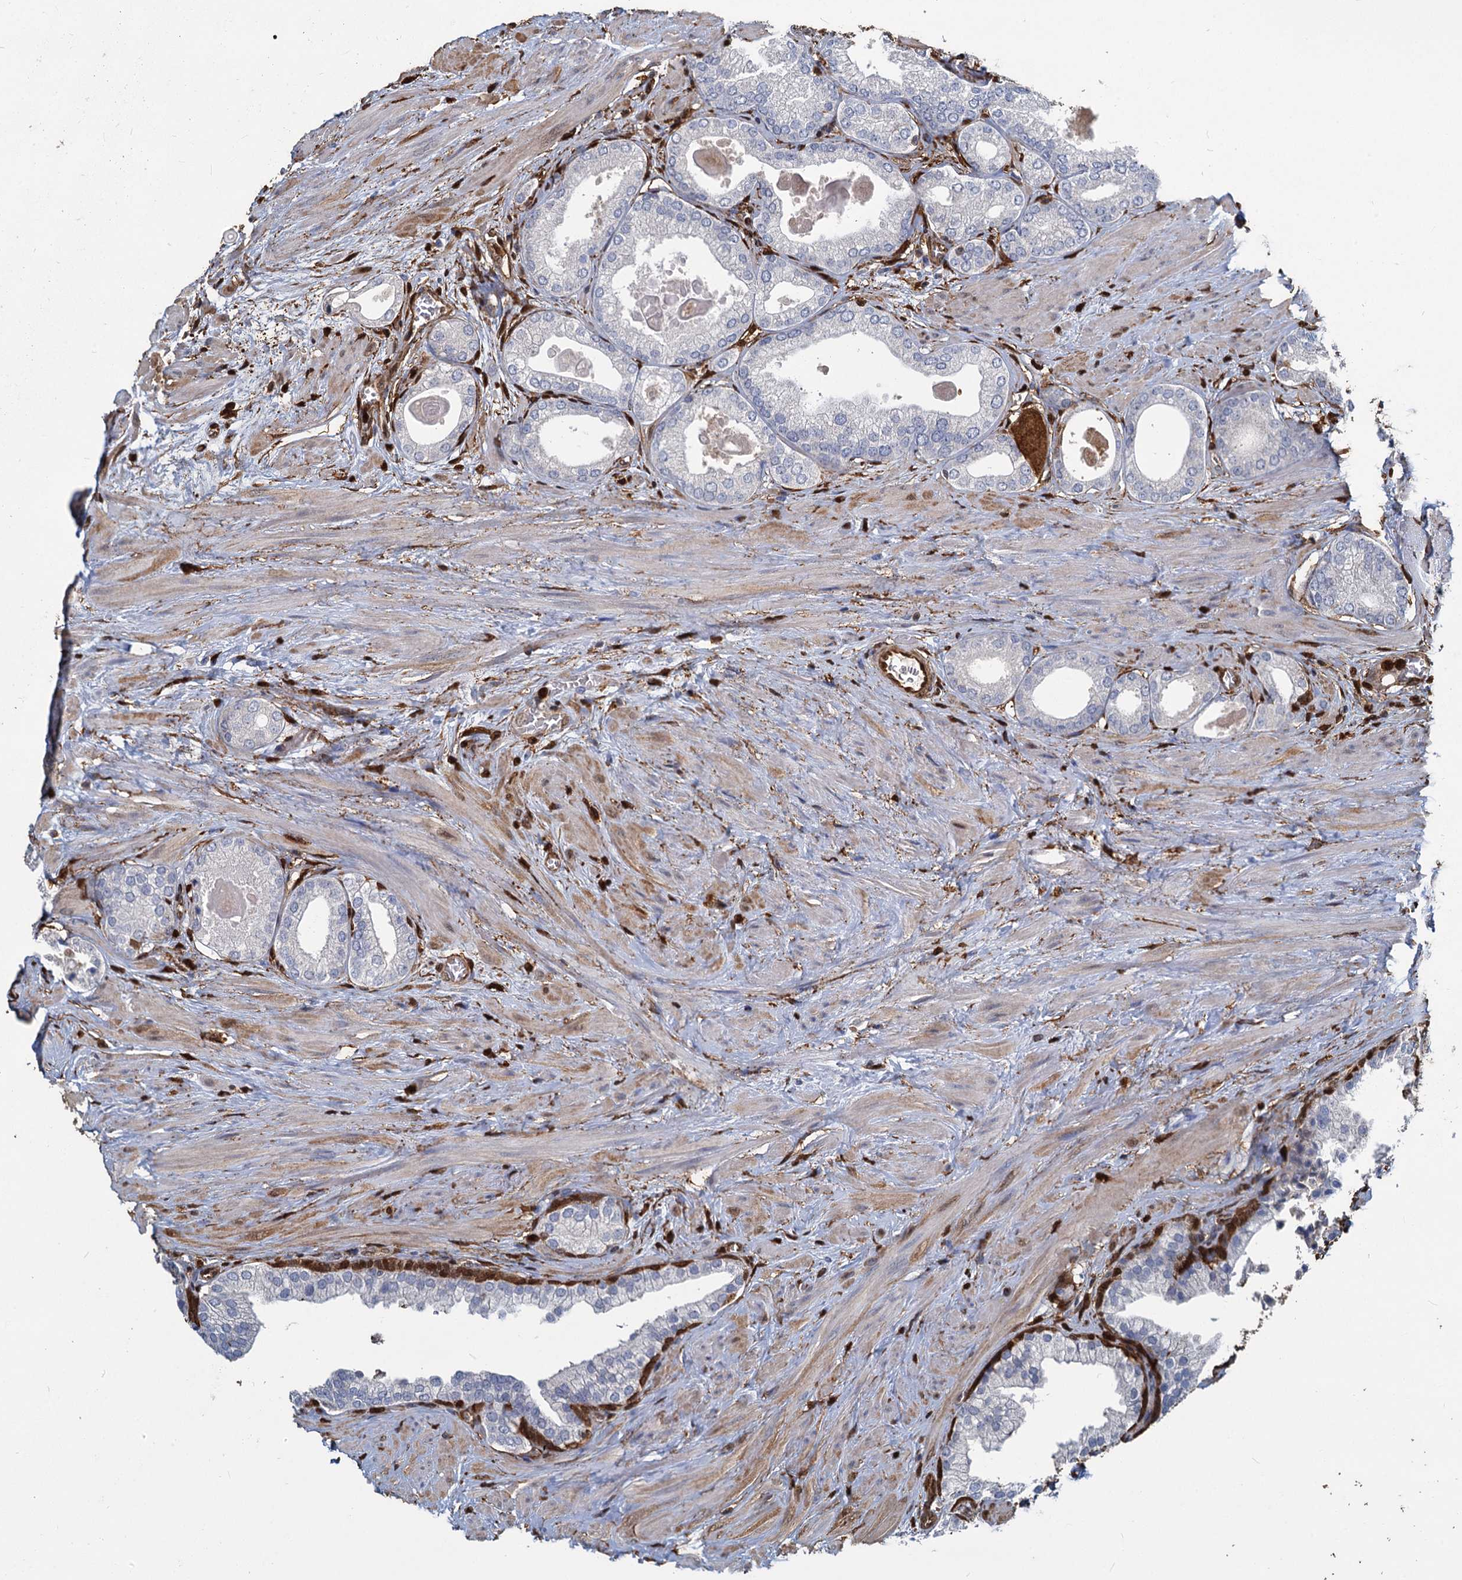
{"staining": {"intensity": "strong", "quantity": "<25%", "location": "cytoplasmic/membranous"}, "tissue": "prostate", "cell_type": "Glandular cells", "image_type": "normal", "snomed": [{"axis": "morphology", "description": "Normal tissue, NOS"}, {"axis": "topography", "description": "Prostate"}], "caption": "An image of prostate stained for a protein shows strong cytoplasmic/membranous brown staining in glandular cells.", "gene": "S100A6", "patient": {"sex": "male", "age": 48}}